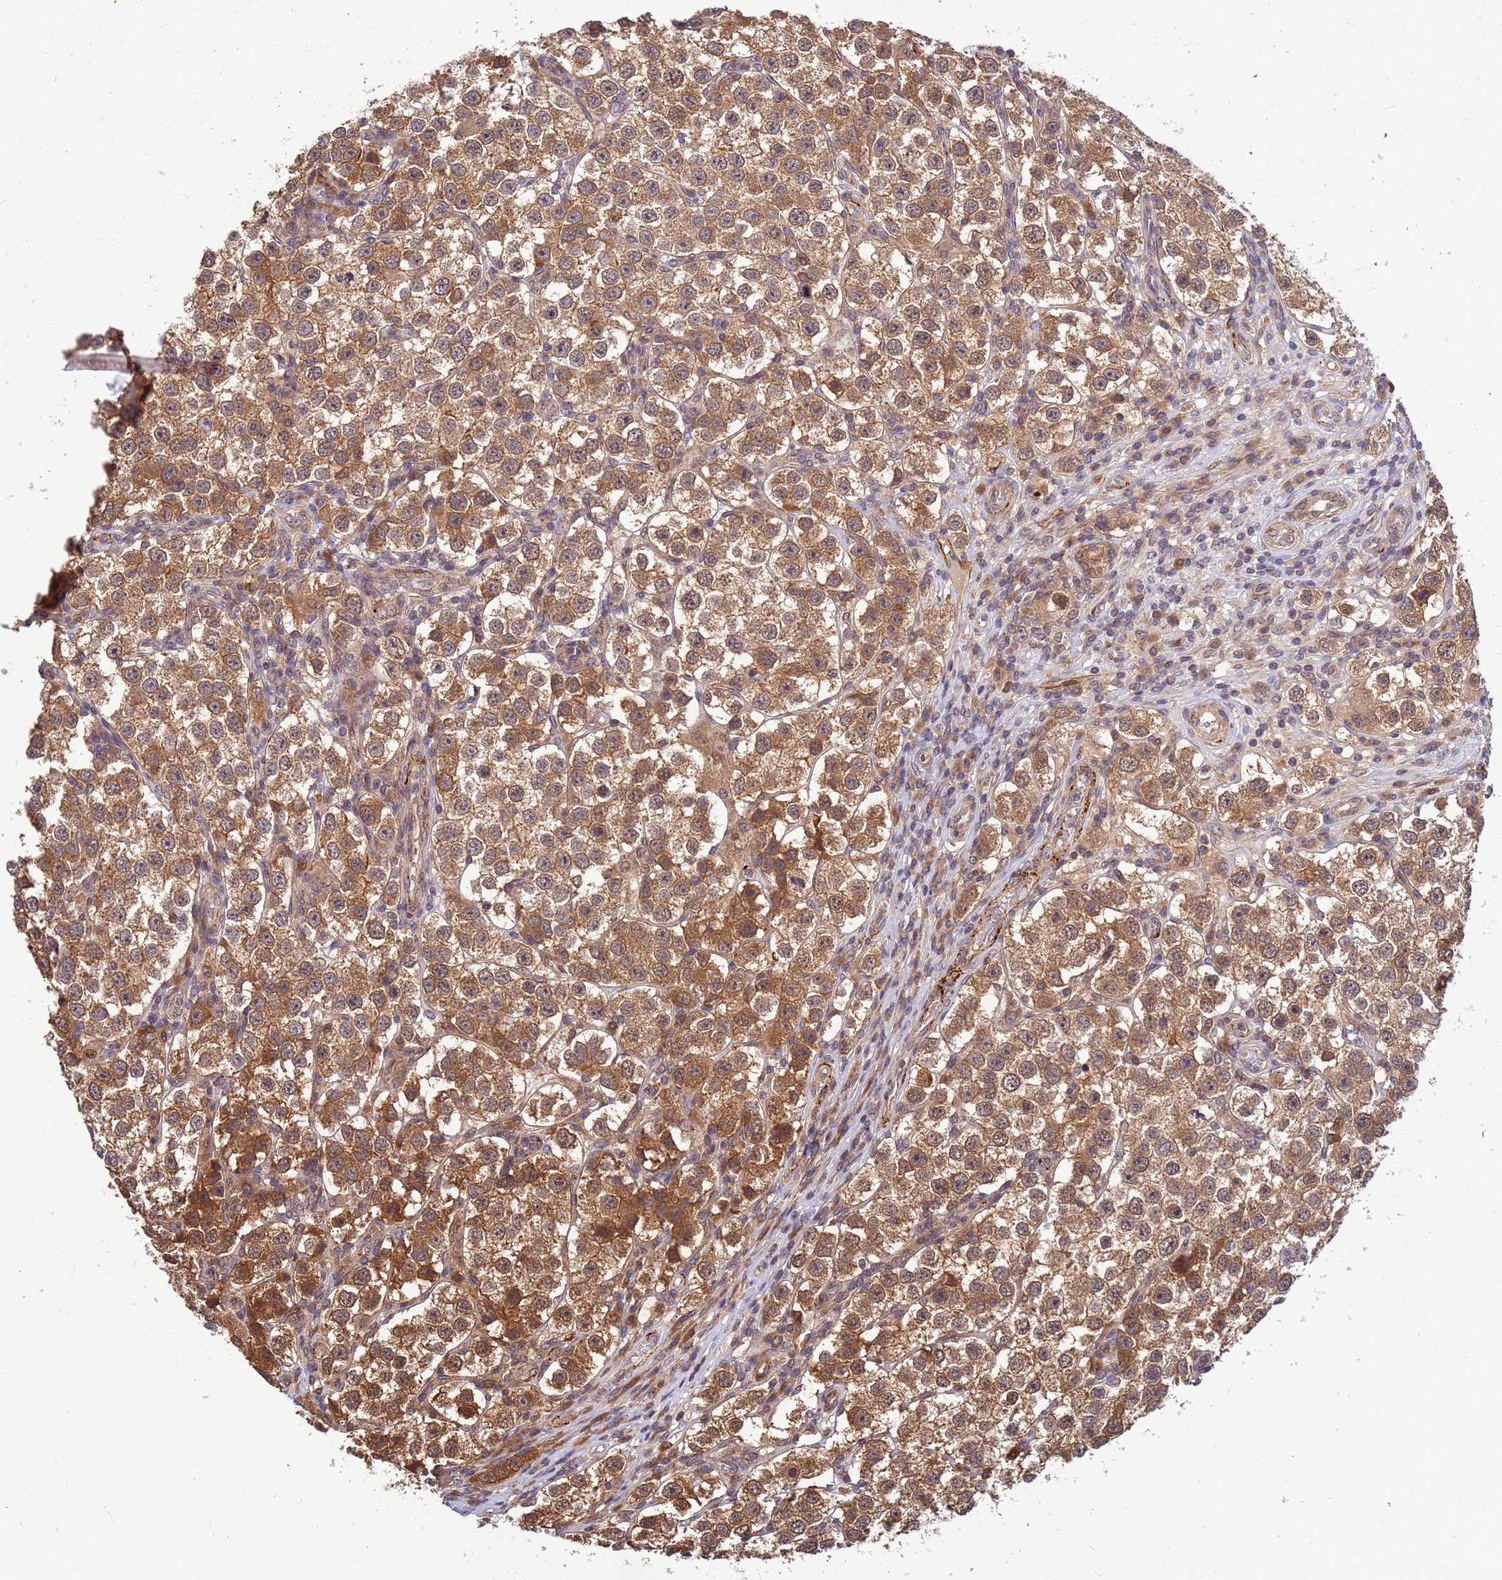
{"staining": {"intensity": "moderate", "quantity": ">75%", "location": "cytoplasmic/membranous"}, "tissue": "testis cancer", "cell_type": "Tumor cells", "image_type": "cancer", "snomed": [{"axis": "morphology", "description": "Seminoma, NOS"}, {"axis": "topography", "description": "Testis"}], "caption": "Immunohistochemical staining of seminoma (testis) demonstrates moderate cytoplasmic/membranous protein positivity in about >75% of tumor cells.", "gene": "DUS4L", "patient": {"sex": "male", "age": 37}}